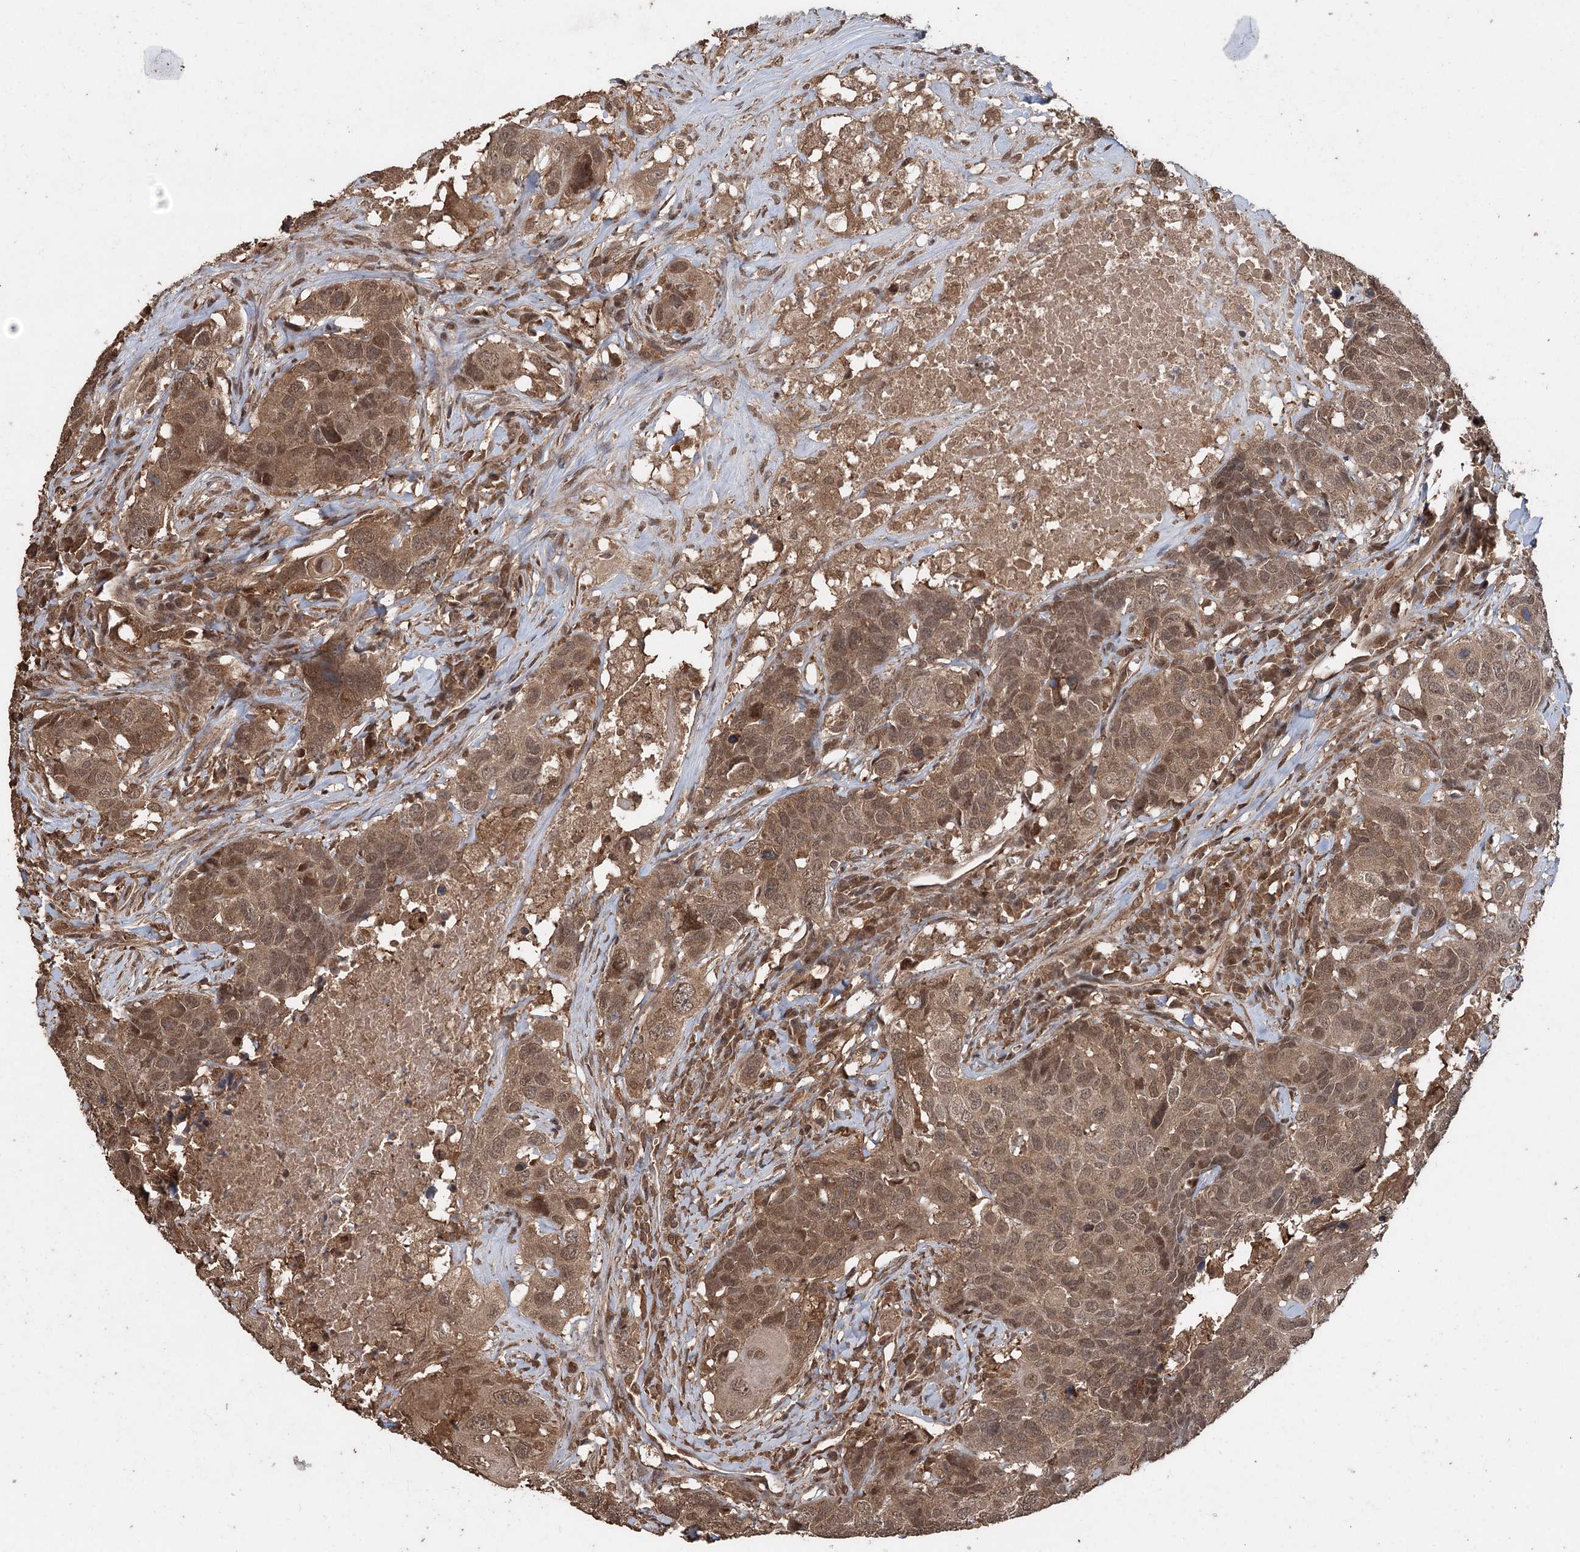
{"staining": {"intensity": "moderate", "quantity": ">75%", "location": "cytoplasmic/membranous,nuclear"}, "tissue": "head and neck cancer", "cell_type": "Tumor cells", "image_type": "cancer", "snomed": [{"axis": "morphology", "description": "Squamous cell carcinoma, NOS"}, {"axis": "topography", "description": "Head-Neck"}], "caption": "Squamous cell carcinoma (head and neck) stained with a protein marker shows moderate staining in tumor cells.", "gene": "FBXO7", "patient": {"sex": "male", "age": 66}}